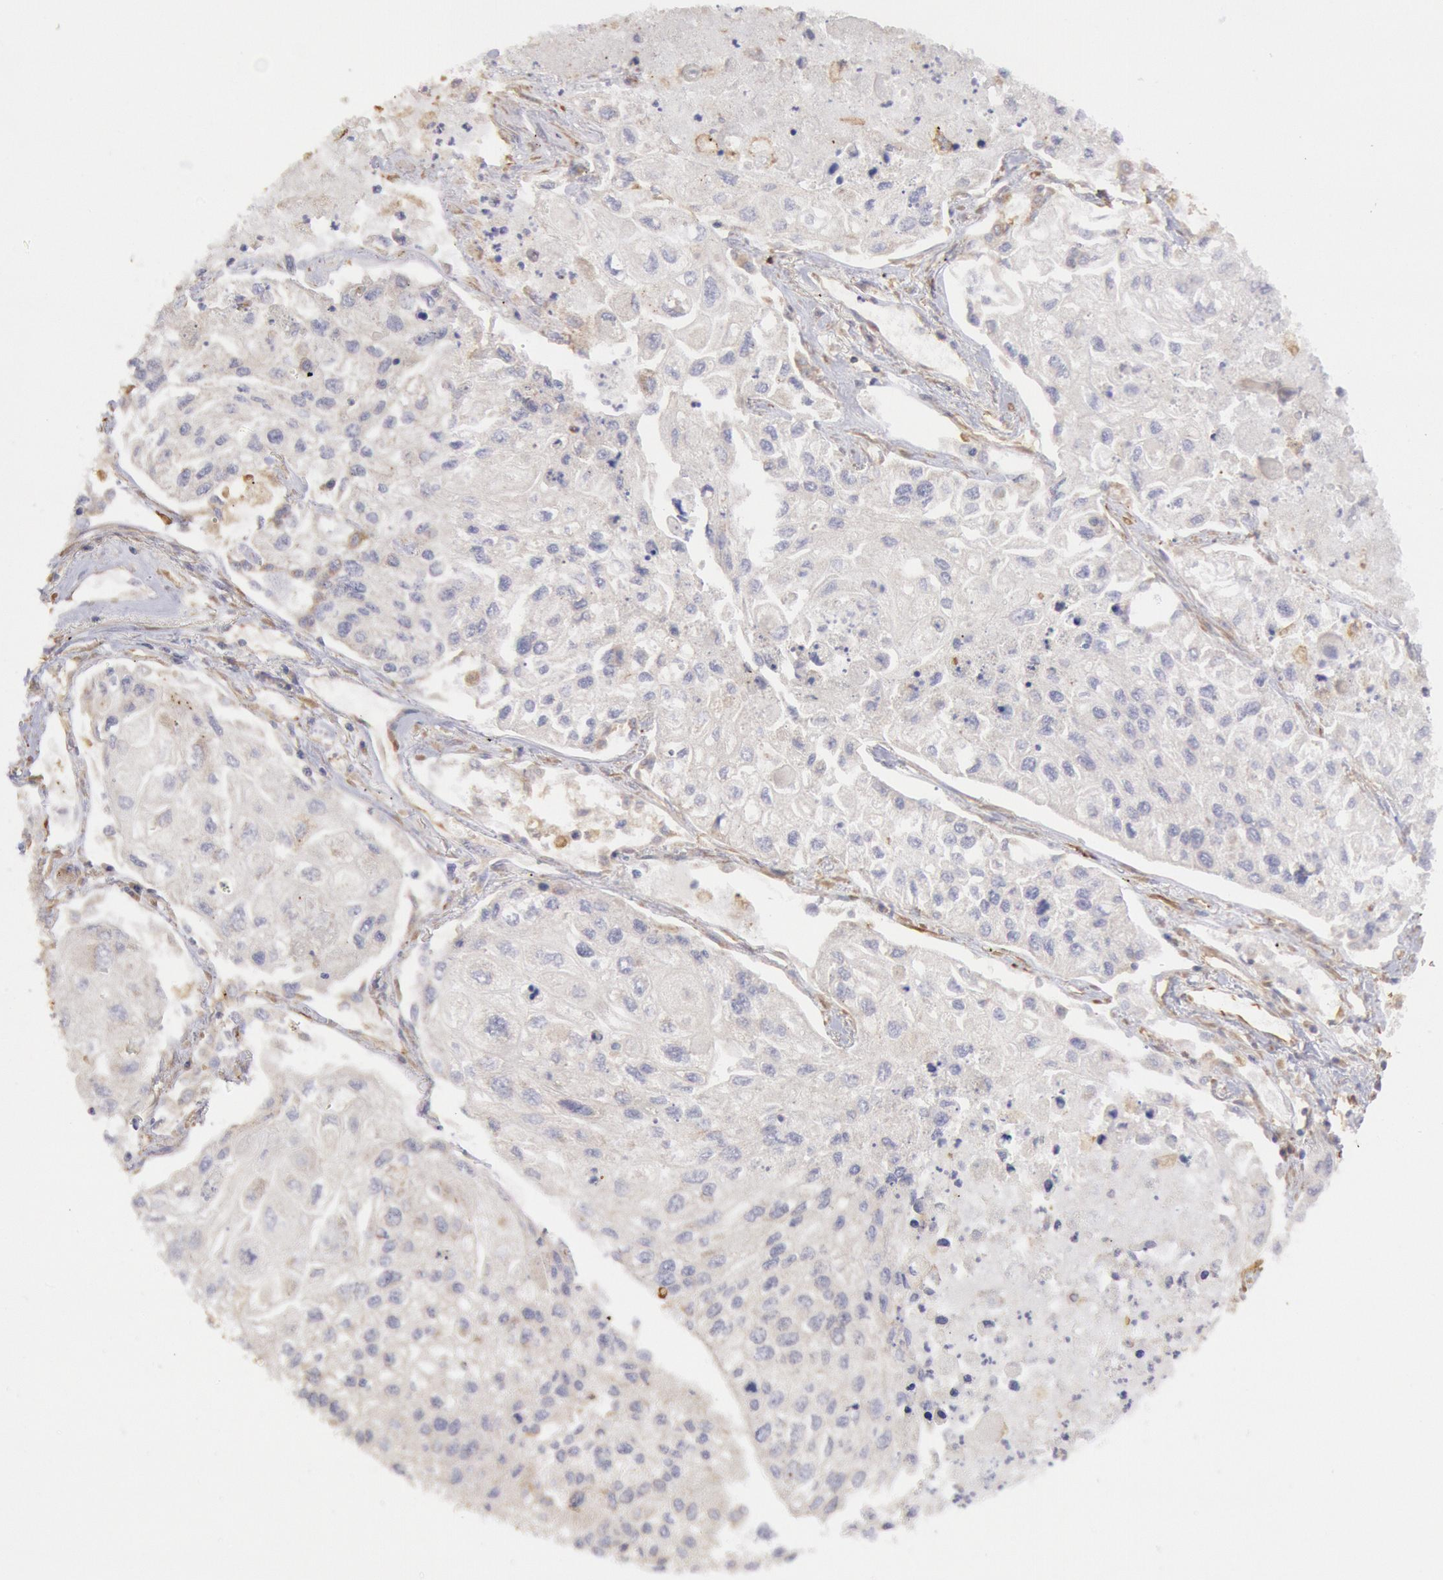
{"staining": {"intensity": "negative", "quantity": "none", "location": "none"}, "tissue": "lung cancer", "cell_type": "Tumor cells", "image_type": "cancer", "snomed": [{"axis": "morphology", "description": "Squamous cell carcinoma, NOS"}, {"axis": "topography", "description": "Lung"}], "caption": "DAB immunohistochemical staining of human lung cancer displays no significant expression in tumor cells.", "gene": "RNF139", "patient": {"sex": "male", "age": 75}}